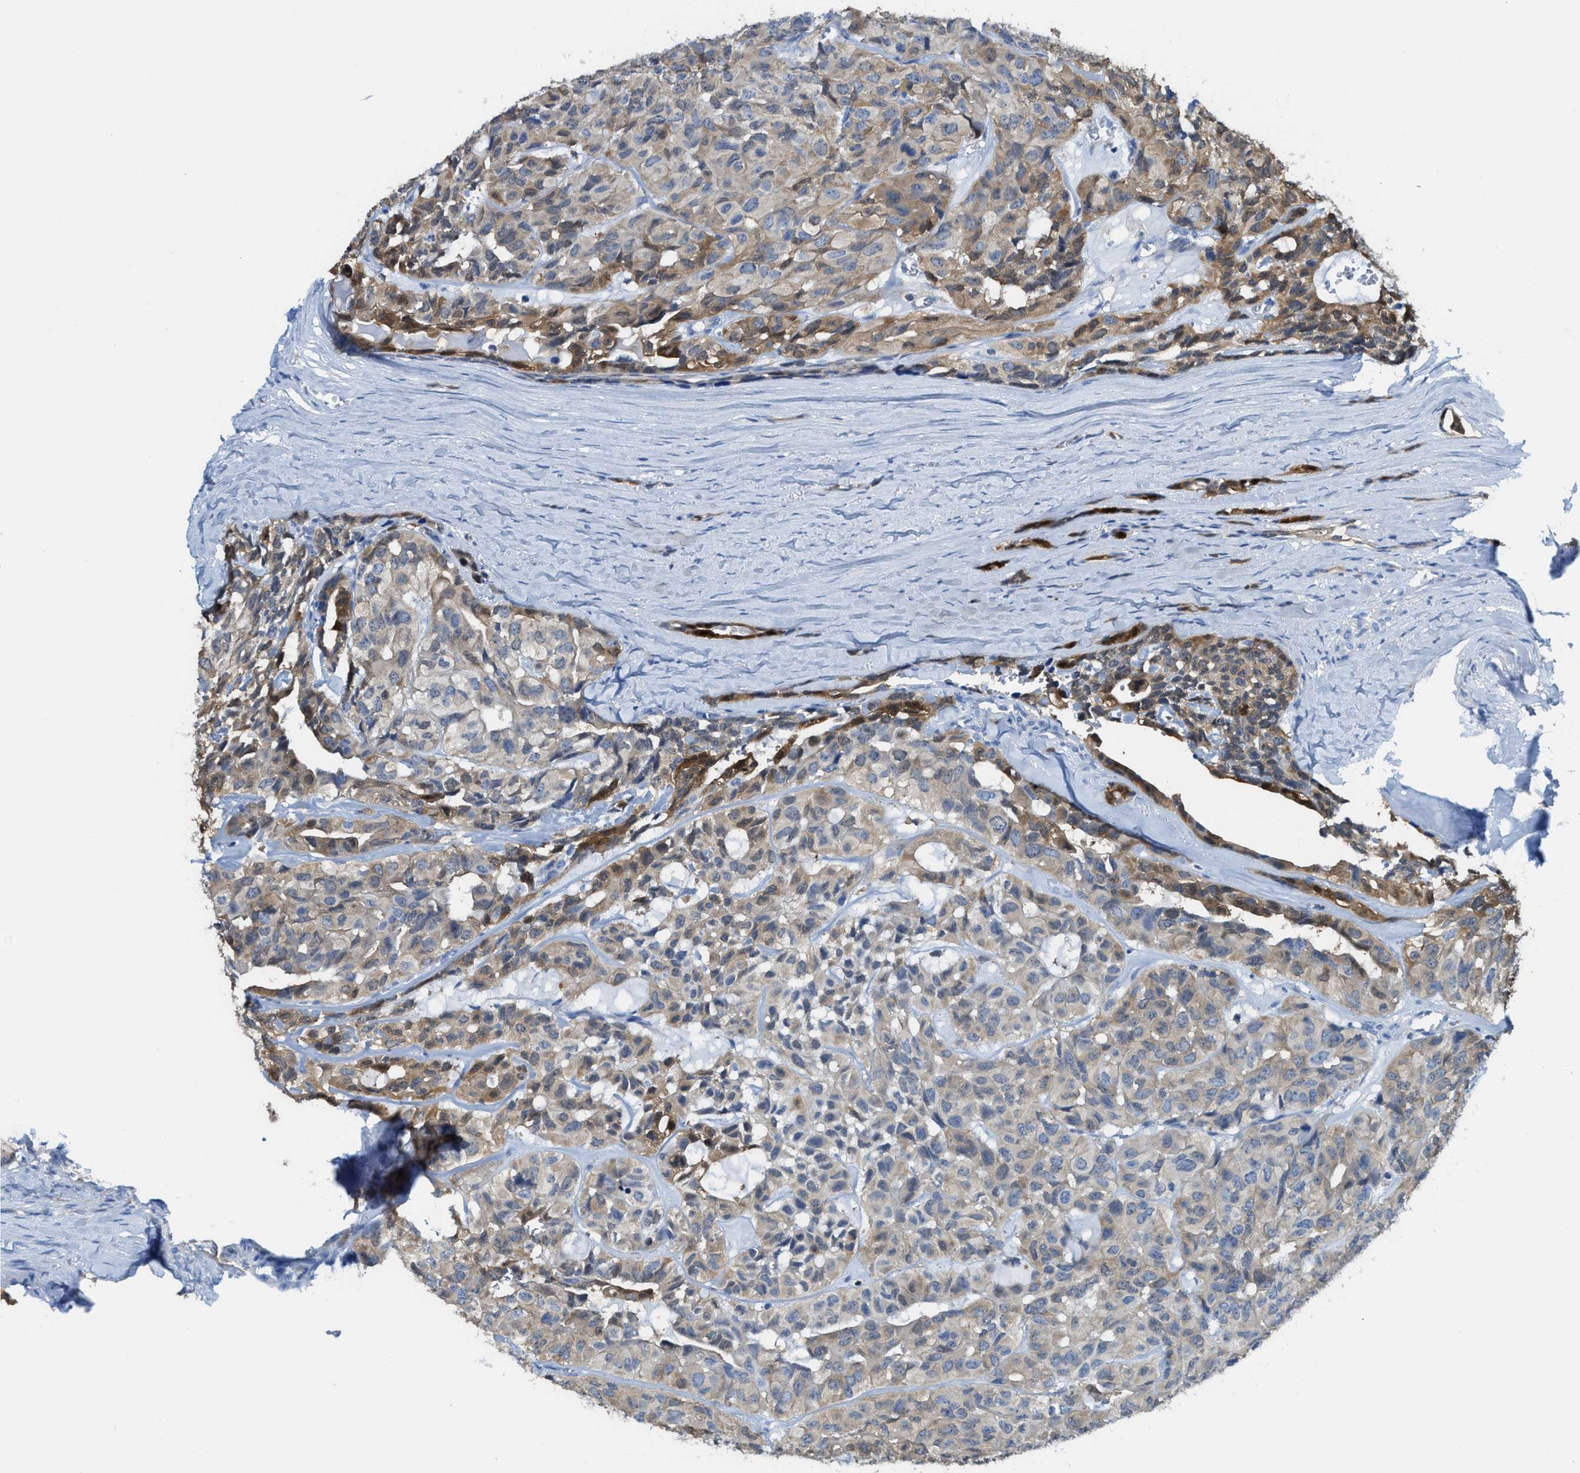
{"staining": {"intensity": "weak", "quantity": "25%-75%", "location": "cytoplasmic/membranous"}, "tissue": "head and neck cancer", "cell_type": "Tumor cells", "image_type": "cancer", "snomed": [{"axis": "morphology", "description": "Adenocarcinoma, NOS"}, {"axis": "topography", "description": "Salivary gland, NOS"}, {"axis": "topography", "description": "Head-Neck"}], "caption": "Tumor cells reveal weak cytoplasmic/membranous staining in about 25%-75% of cells in head and neck cancer.", "gene": "ASS1", "patient": {"sex": "female", "age": 76}}